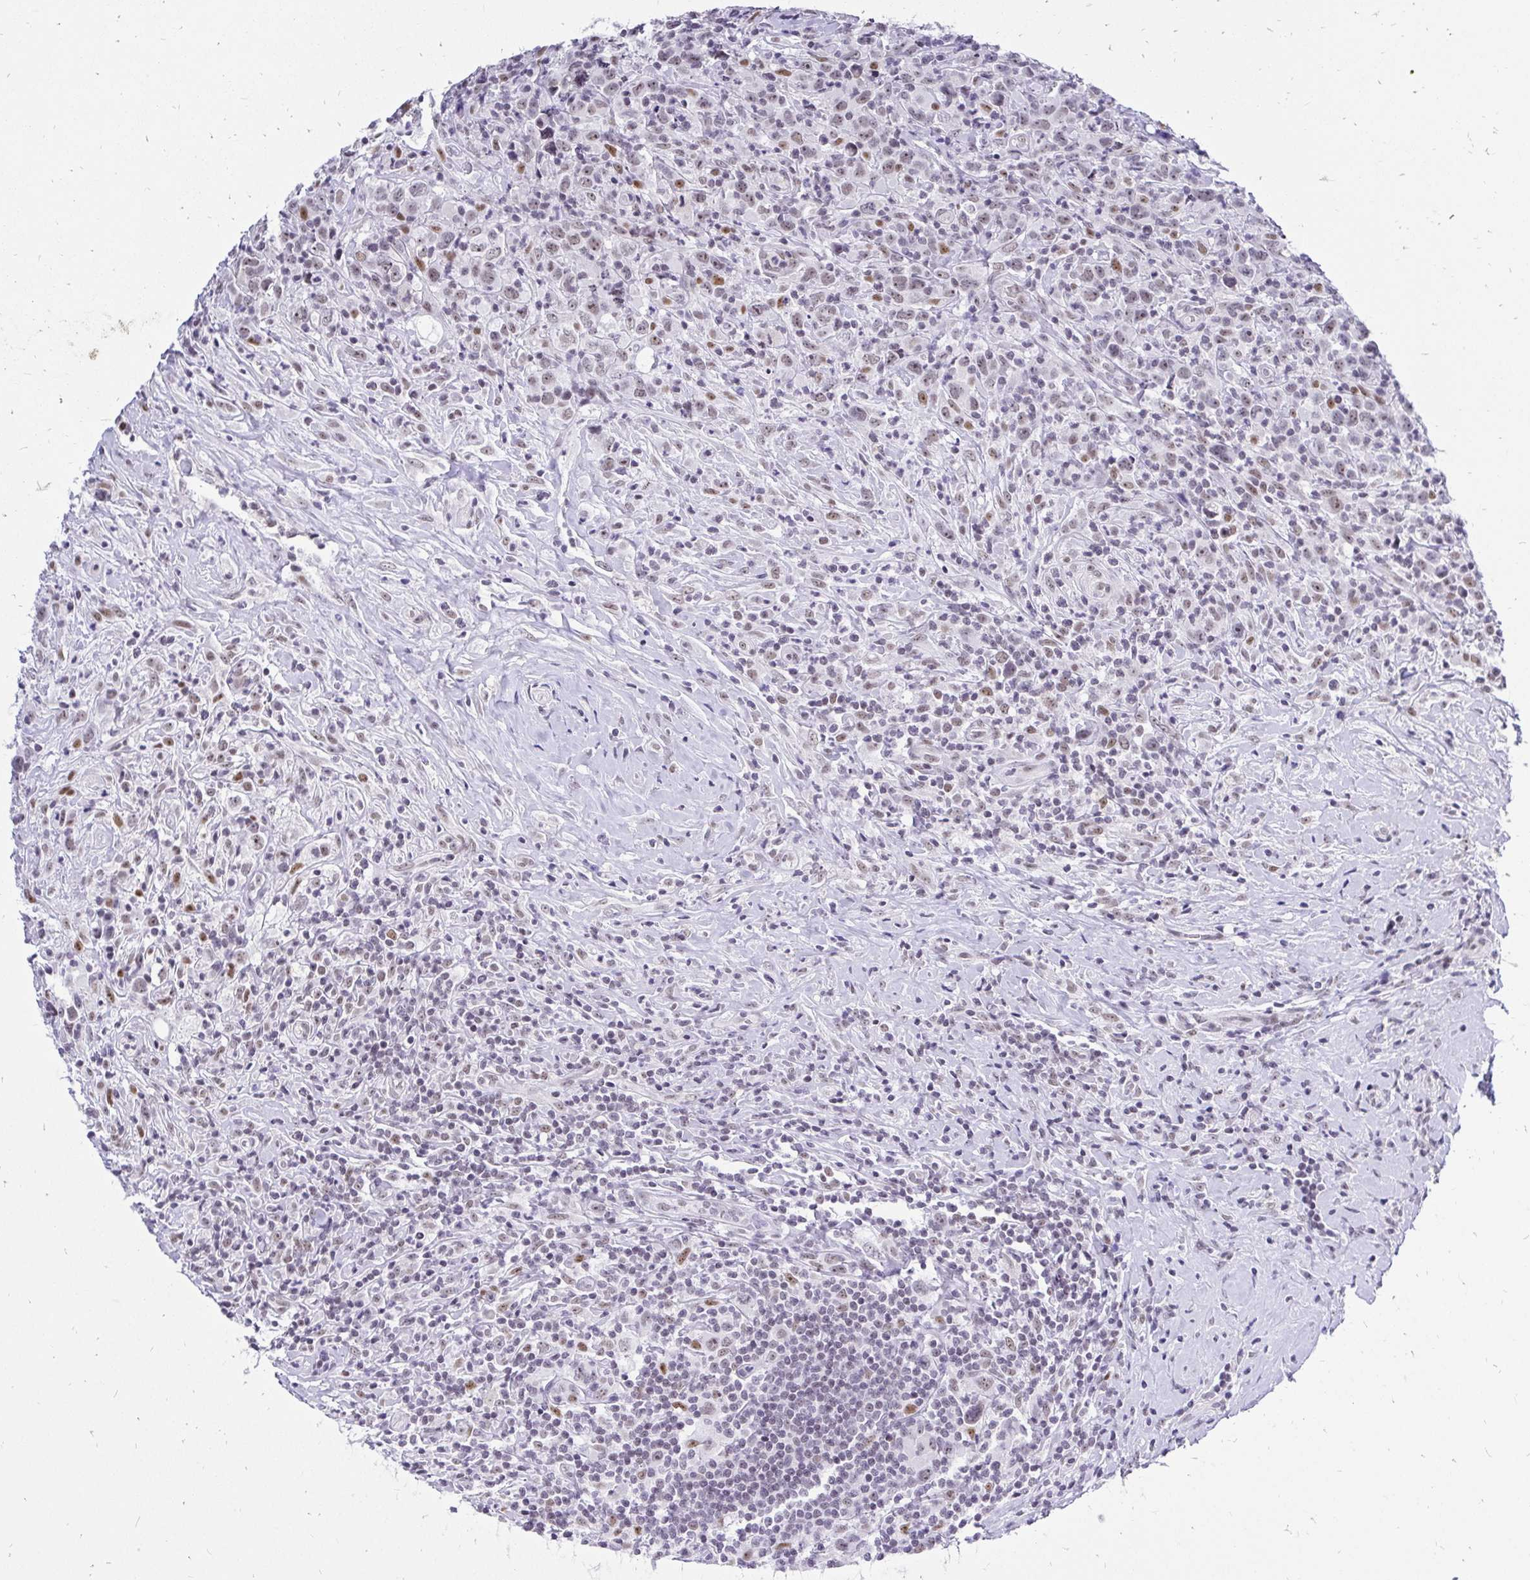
{"staining": {"intensity": "weak", "quantity": "25%-75%", "location": "nuclear"}, "tissue": "lymphoma", "cell_type": "Tumor cells", "image_type": "cancer", "snomed": [{"axis": "morphology", "description": "Hodgkin's disease, NOS"}, {"axis": "topography", "description": "Lymph node"}], "caption": "Hodgkin's disease stained for a protein reveals weak nuclear positivity in tumor cells.", "gene": "ZNF860", "patient": {"sex": "female", "age": 18}}